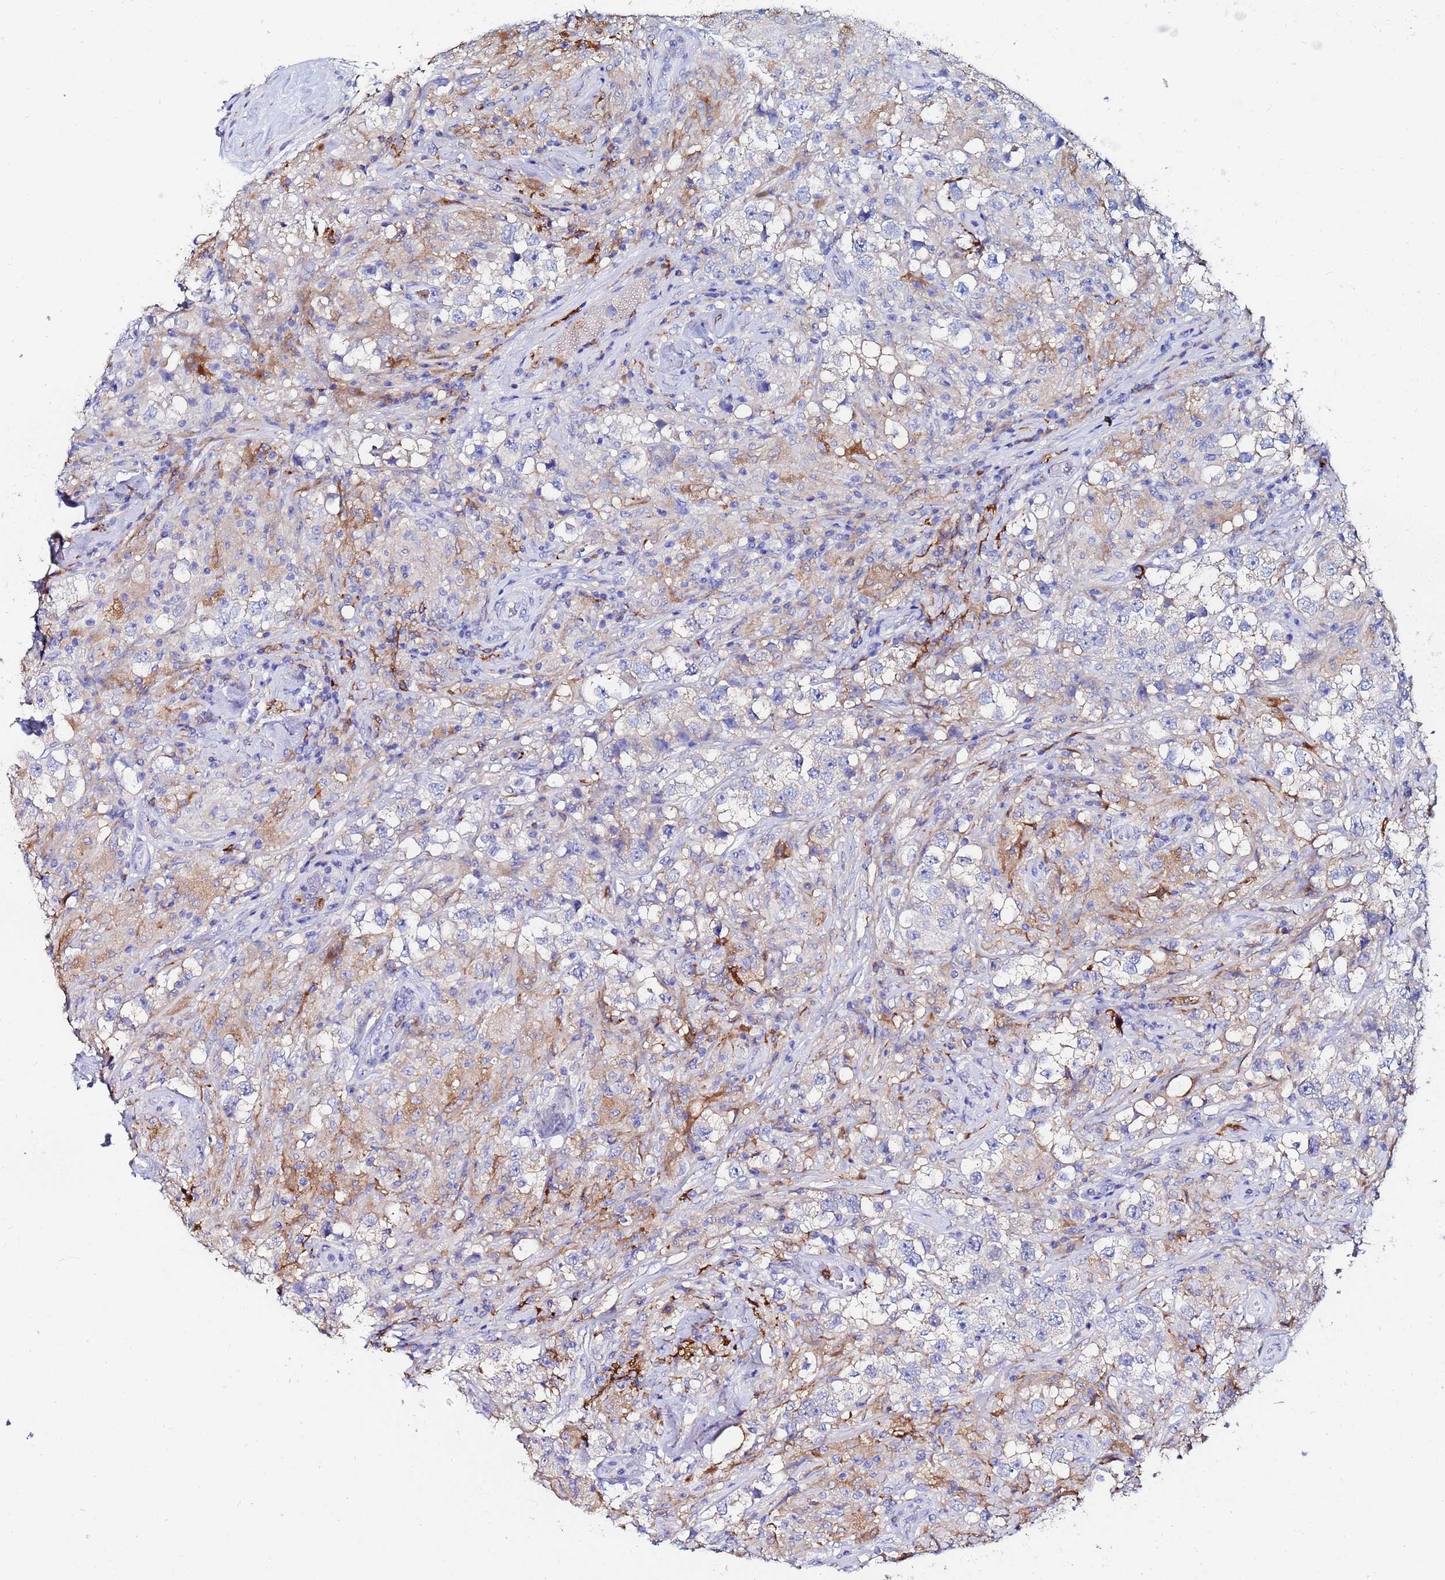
{"staining": {"intensity": "weak", "quantity": "<25%", "location": "cytoplasmic/membranous"}, "tissue": "testis cancer", "cell_type": "Tumor cells", "image_type": "cancer", "snomed": [{"axis": "morphology", "description": "Seminoma, NOS"}, {"axis": "topography", "description": "Testis"}], "caption": "High magnification brightfield microscopy of testis seminoma stained with DAB (3,3'-diaminobenzidine) (brown) and counterstained with hematoxylin (blue): tumor cells show no significant expression.", "gene": "BASP1", "patient": {"sex": "male", "age": 46}}